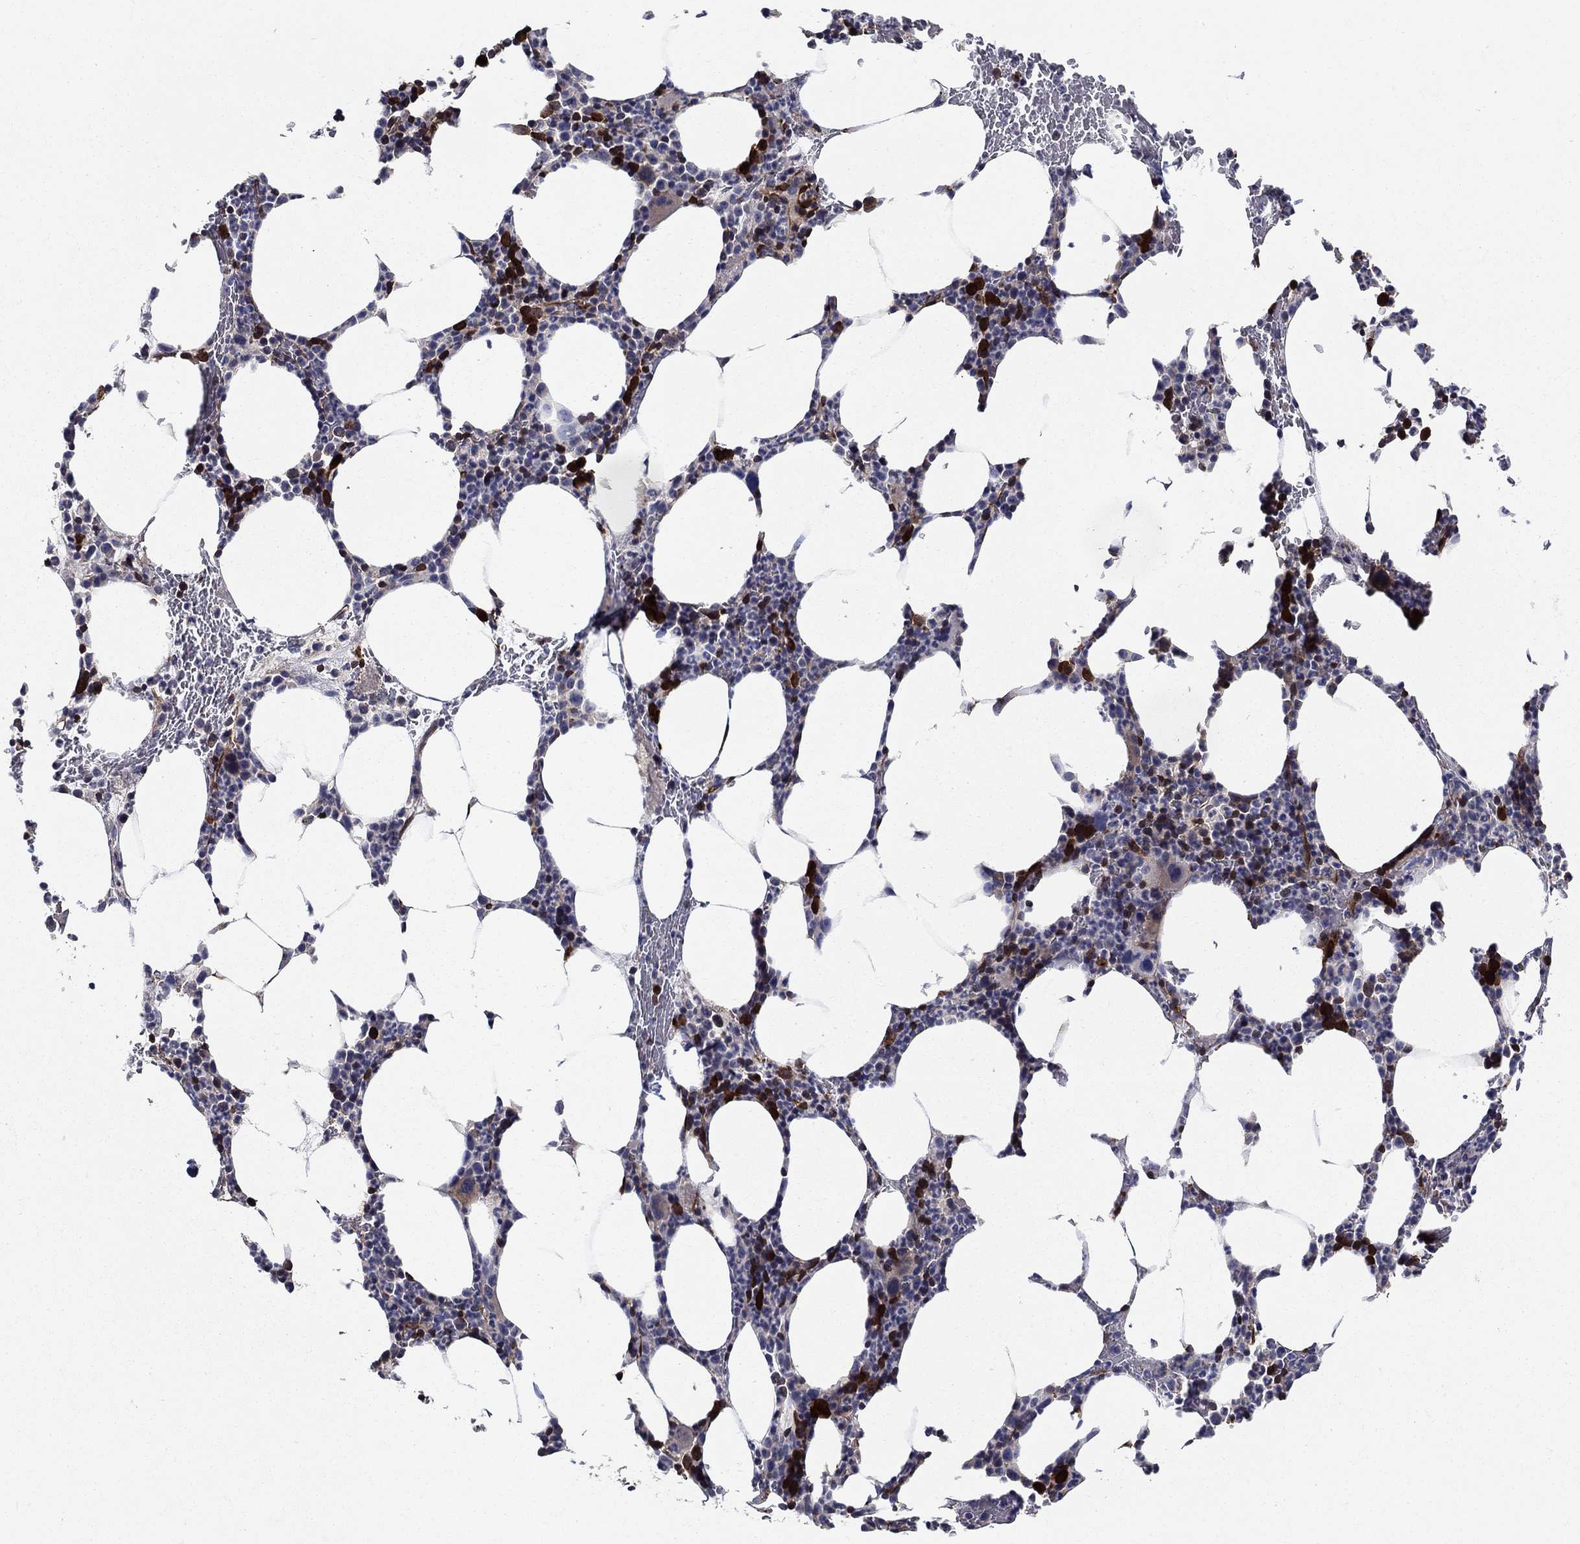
{"staining": {"intensity": "strong", "quantity": "<25%", "location": "nuclear"}, "tissue": "bone marrow", "cell_type": "Hematopoietic cells", "image_type": "normal", "snomed": [{"axis": "morphology", "description": "Normal tissue, NOS"}, {"axis": "topography", "description": "Bone marrow"}], "caption": "Hematopoietic cells demonstrate medium levels of strong nuclear staining in approximately <25% of cells in normal bone marrow.", "gene": "AGFG2", "patient": {"sex": "male", "age": 83}}